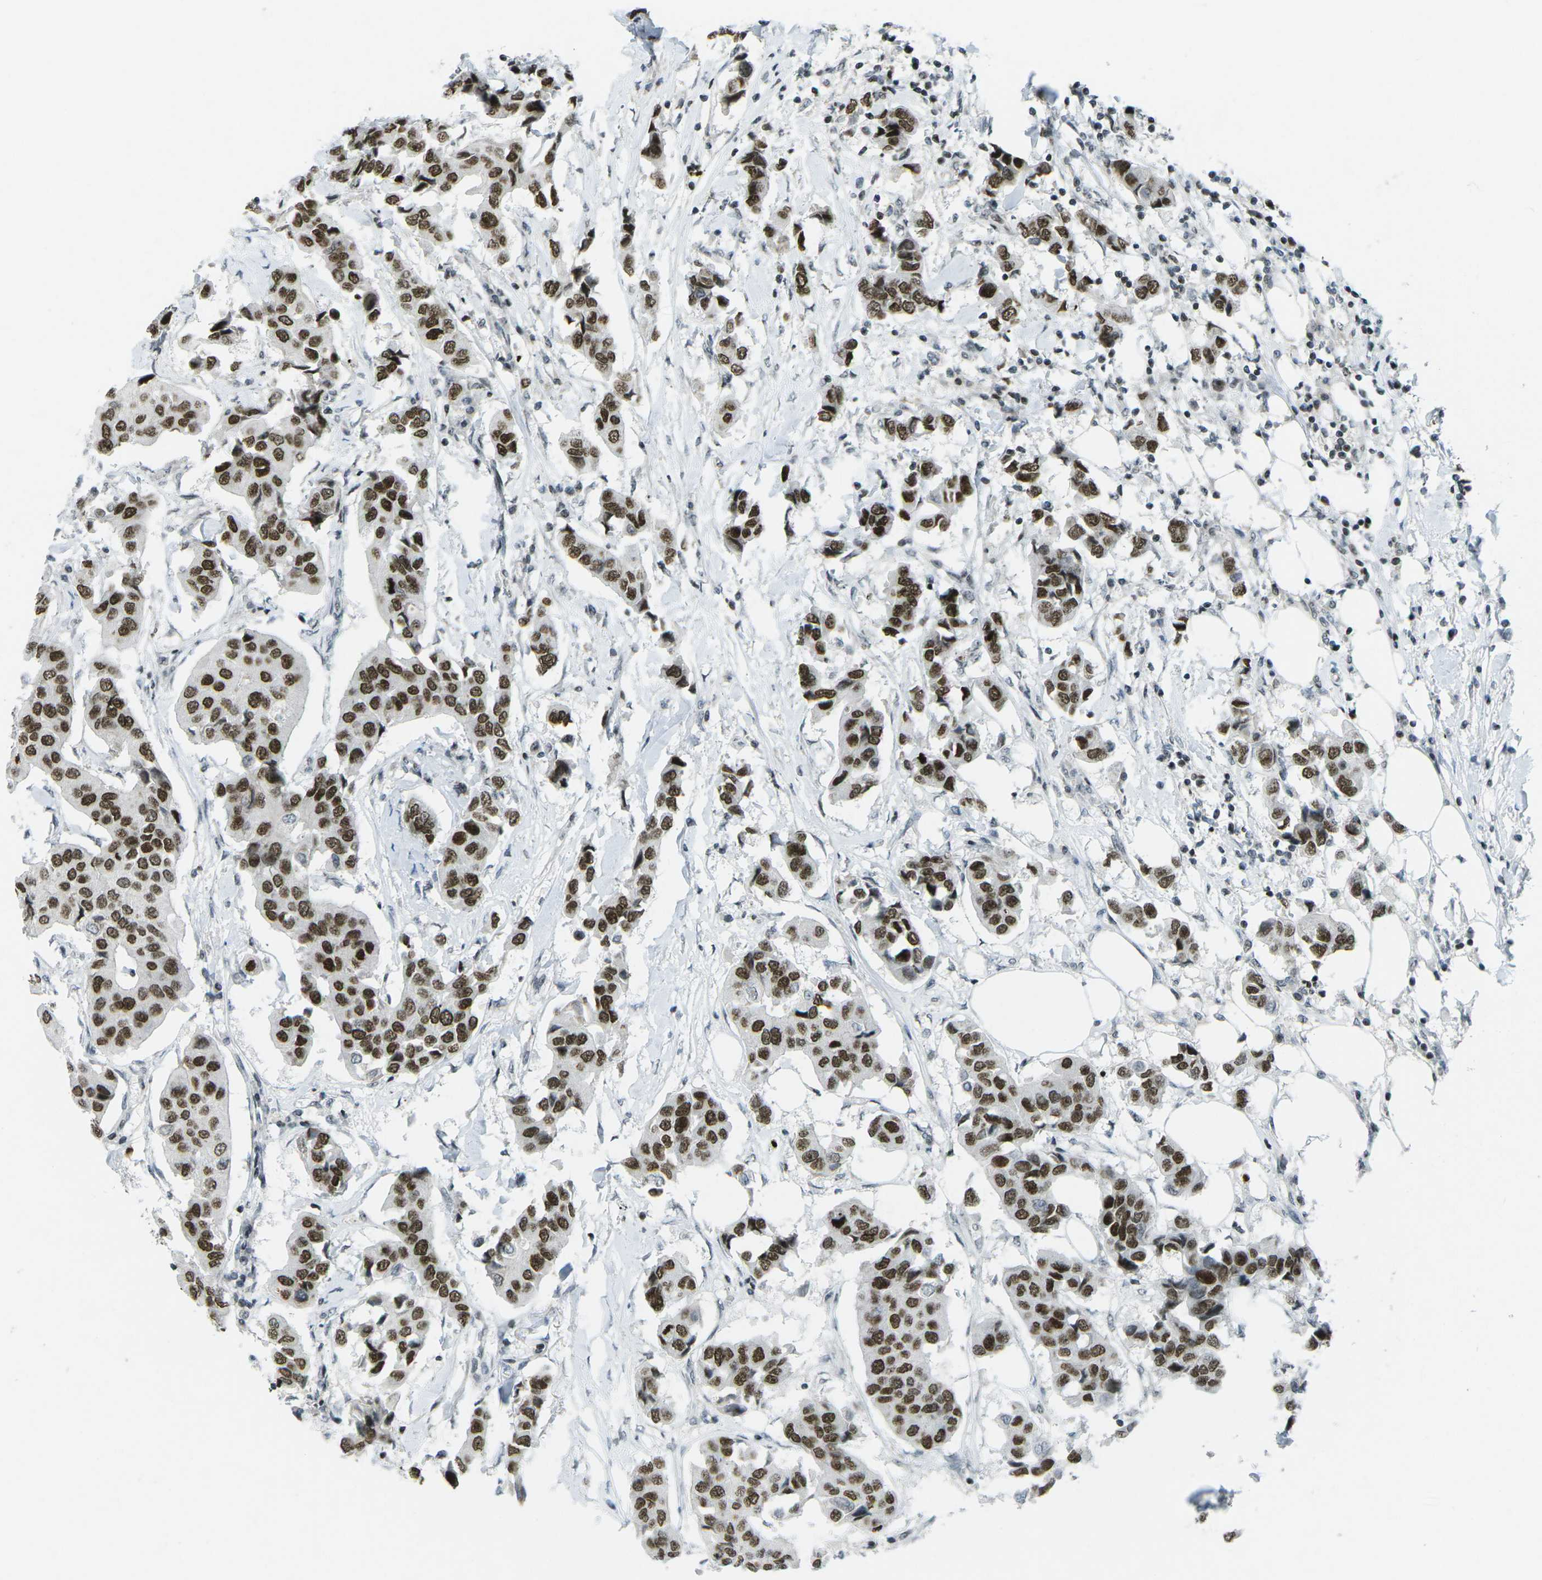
{"staining": {"intensity": "strong", "quantity": ">75%", "location": "nuclear"}, "tissue": "breast cancer", "cell_type": "Tumor cells", "image_type": "cancer", "snomed": [{"axis": "morphology", "description": "Duct carcinoma"}, {"axis": "topography", "description": "Breast"}], "caption": "A high amount of strong nuclear positivity is appreciated in approximately >75% of tumor cells in breast infiltrating ductal carcinoma tissue. The protein is stained brown, and the nuclei are stained in blue (DAB (3,3'-diaminobenzidine) IHC with brightfield microscopy, high magnification).", "gene": "EME1", "patient": {"sex": "female", "age": 80}}